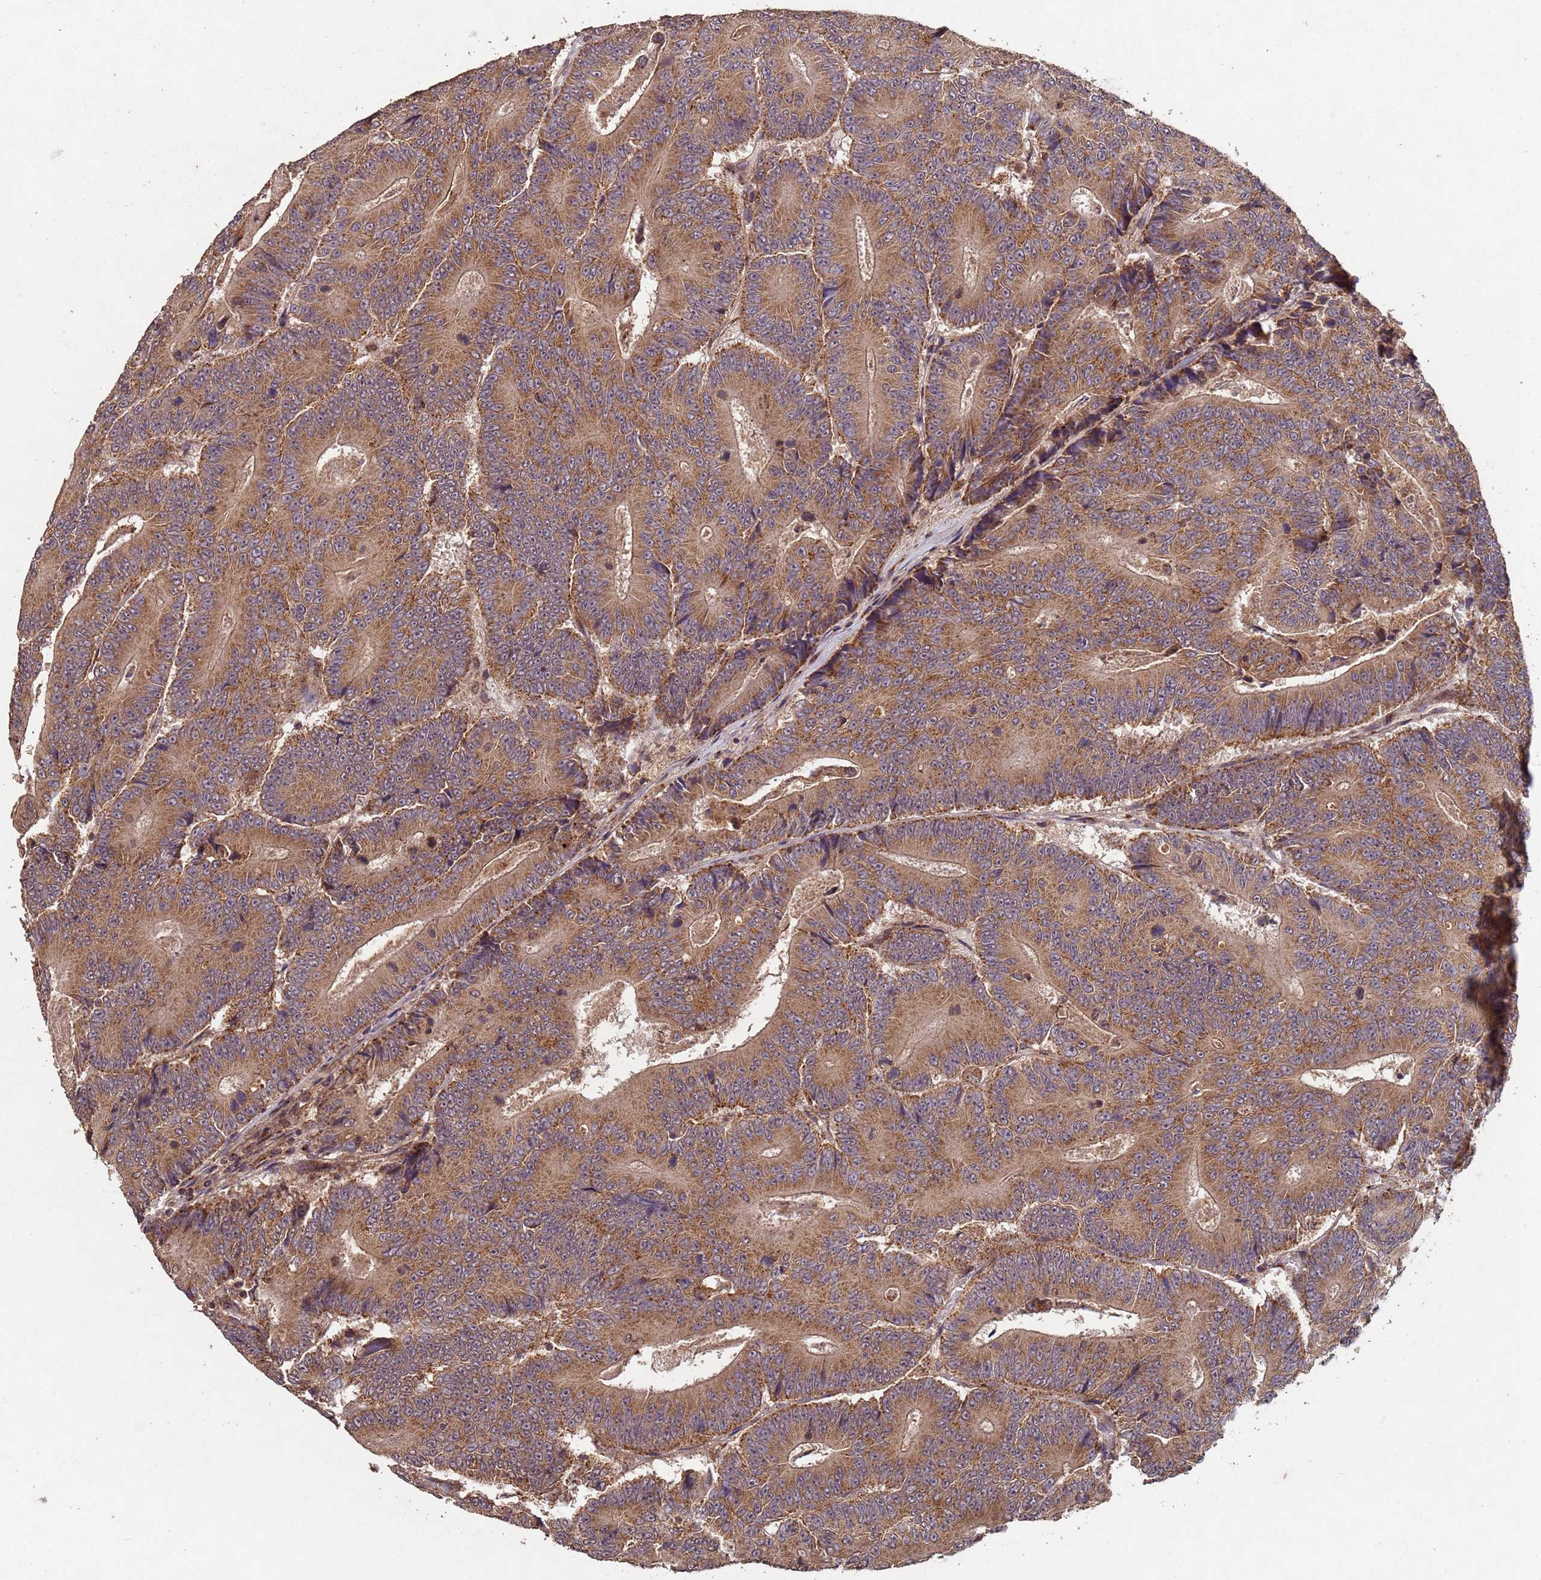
{"staining": {"intensity": "moderate", "quantity": ">75%", "location": "cytoplasmic/membranous"}, "tissue": "colorectal cancer", "cell_type": "Tumor cells", "image_type": "cancer", "snomed": [{"axis": "morphology", "description": "Adenocarcinoma, NOS"}, {"axis": "topography", "description": "Colon"}], "caption": "Protein expression analysis of human colorectal cancer reveals moderate cytoplasmic/membranous positivity in about >75% of tumor cells. (DAB IHC, brown staining for protein, blue staining for nuclei).", "gene": "FASTKD1", "patient": {"sex": "male", "age": 83}}